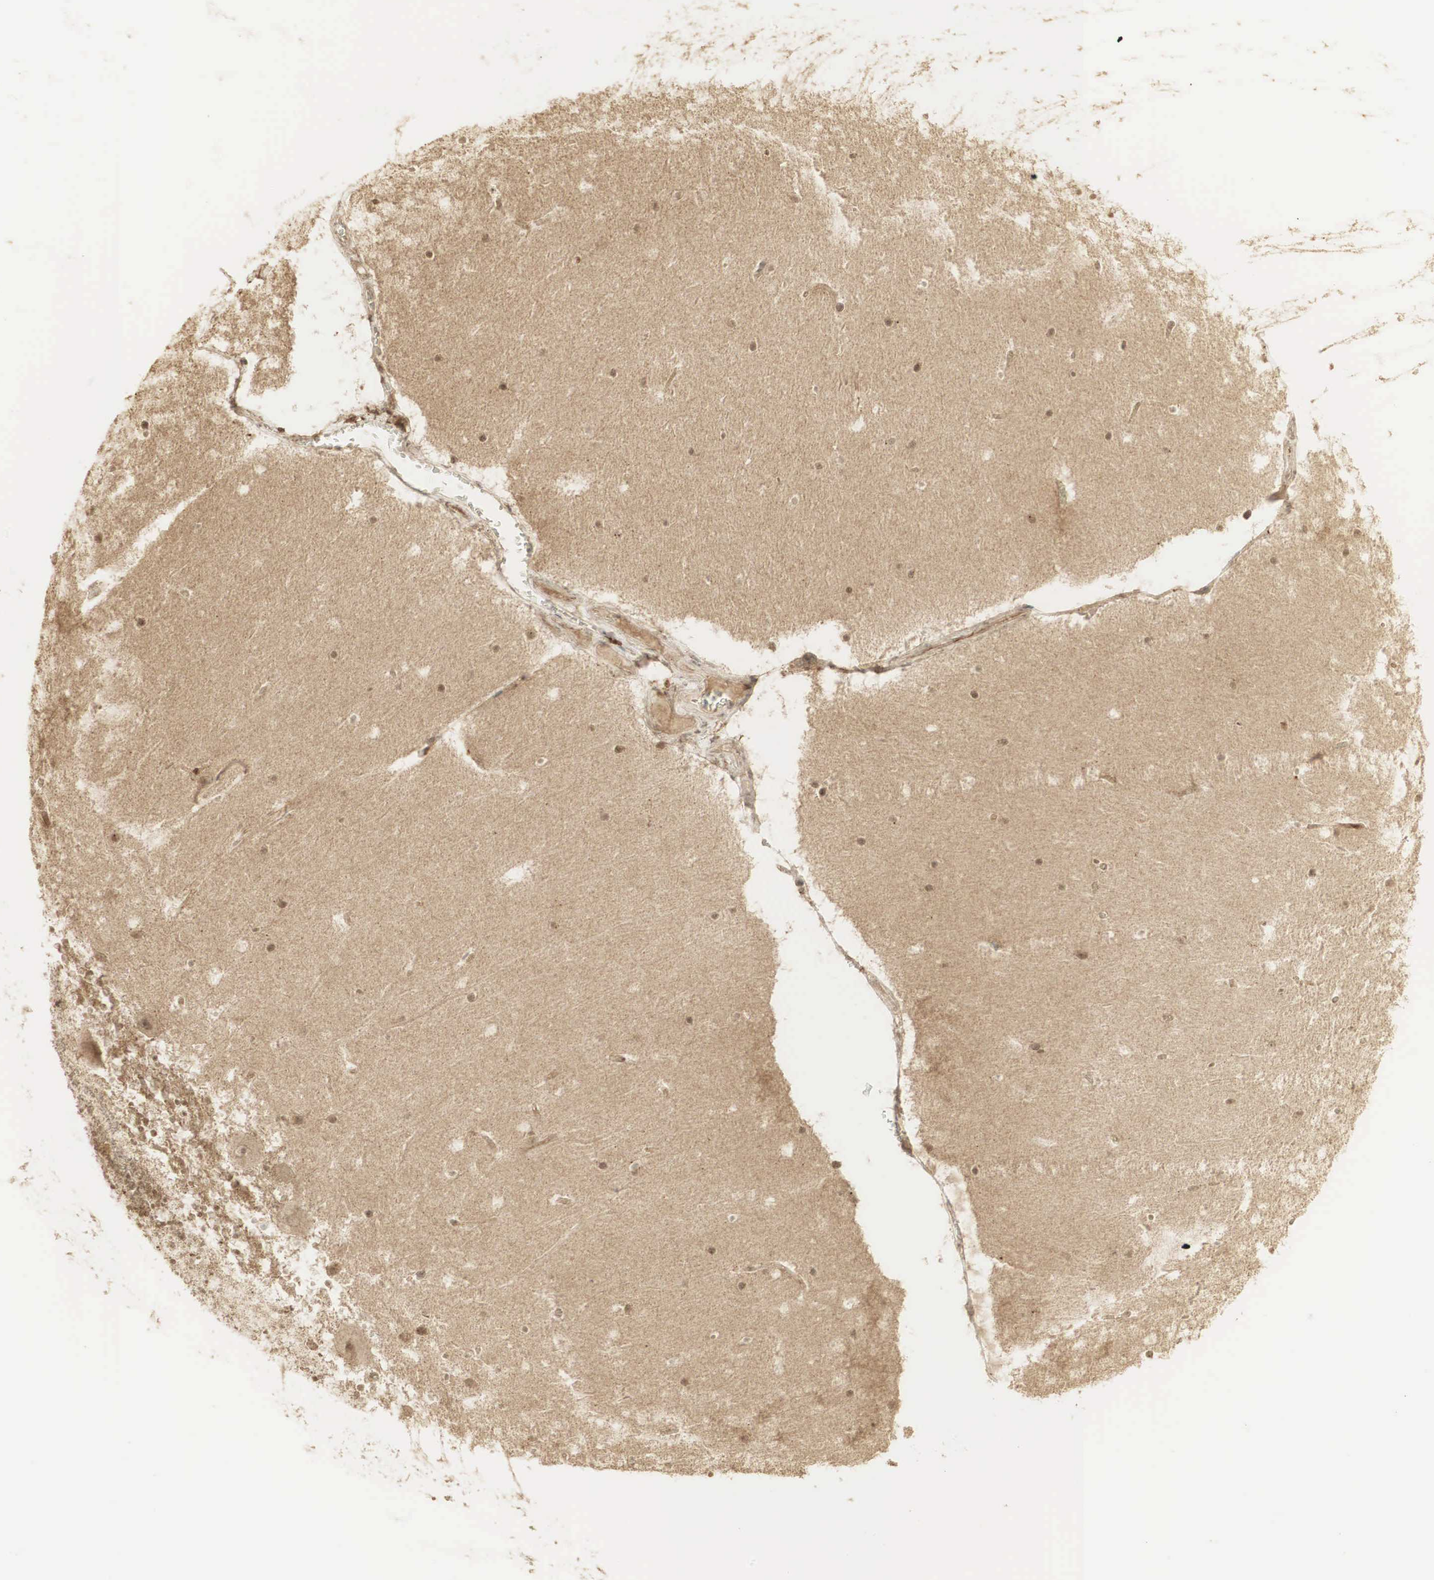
{"staining": {"intensity": "moderate", "quantity": "25%-75%", "location": "cytoplasmic/membranous,nuclear"}, "tissue": "cerebellum", "cell_type": "Cells in granular layer", "image_type": "normal", "snomed": [{"axis": "morphology", "description": "Normal tissue, NOS"}, {"axis": "topography", "description": "Cerebellum"}], "caption": "Immunohistochemistry staining of normal cerebellum, which demonstrates medium levels of moderate cytoplasmic/membranous,nuclear staining in about 25%-75% of cells in granular layer indicating moderate cytoplasmic/membranous,nuclear protein staining. The staining was performed using DAB (3,3'-diaminobenzidine) (brown) for protein detection and nuclei were counterstained in hematoxylin (blue).", "gene": "RNF113A", "patient": {"sex": "male", "age": 45}}